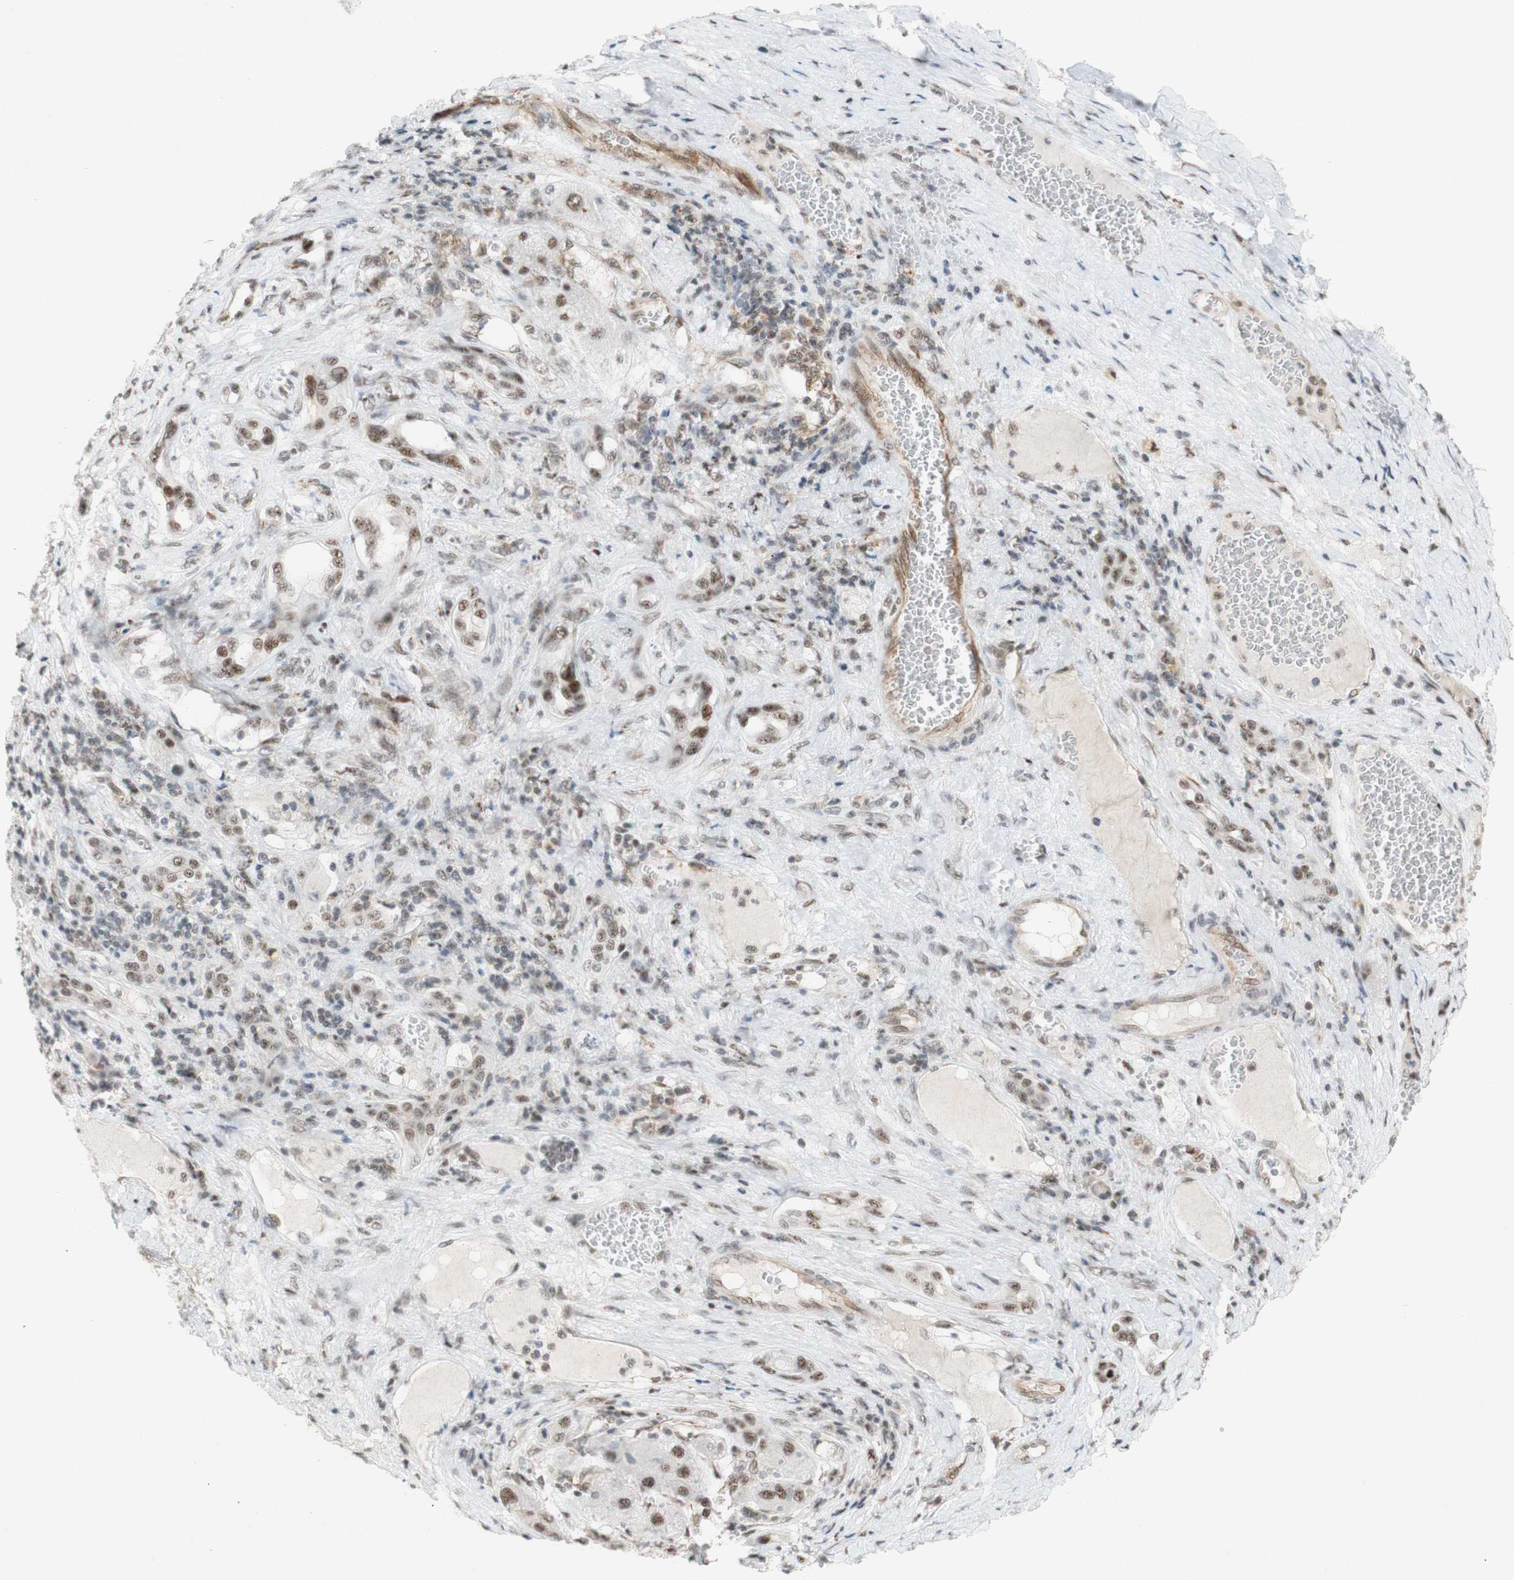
{"staining": {"intensity": "moderate", "quantity": ">75%", "location": "nuclear"}, "tissue": "liver cancer", "cell_type": "Tumor cells", "image_type": "cancer", "snomed": [{"axis": "morphology", "description": "Carcinoma, Hepatocellular, NOS"}, {"axis": "topography", "description": "Liver"}], "caption": "Immunohistochemistry image of neoplastic tissue: liver cancer stained using IHC demonstrates medium levels of moderate protein expression localized specifically in the nuclear of tumor cells, appearing as a nuclear brown color.", "gene": "SAP18", "patient": {"sex": "female", "age": 73}}